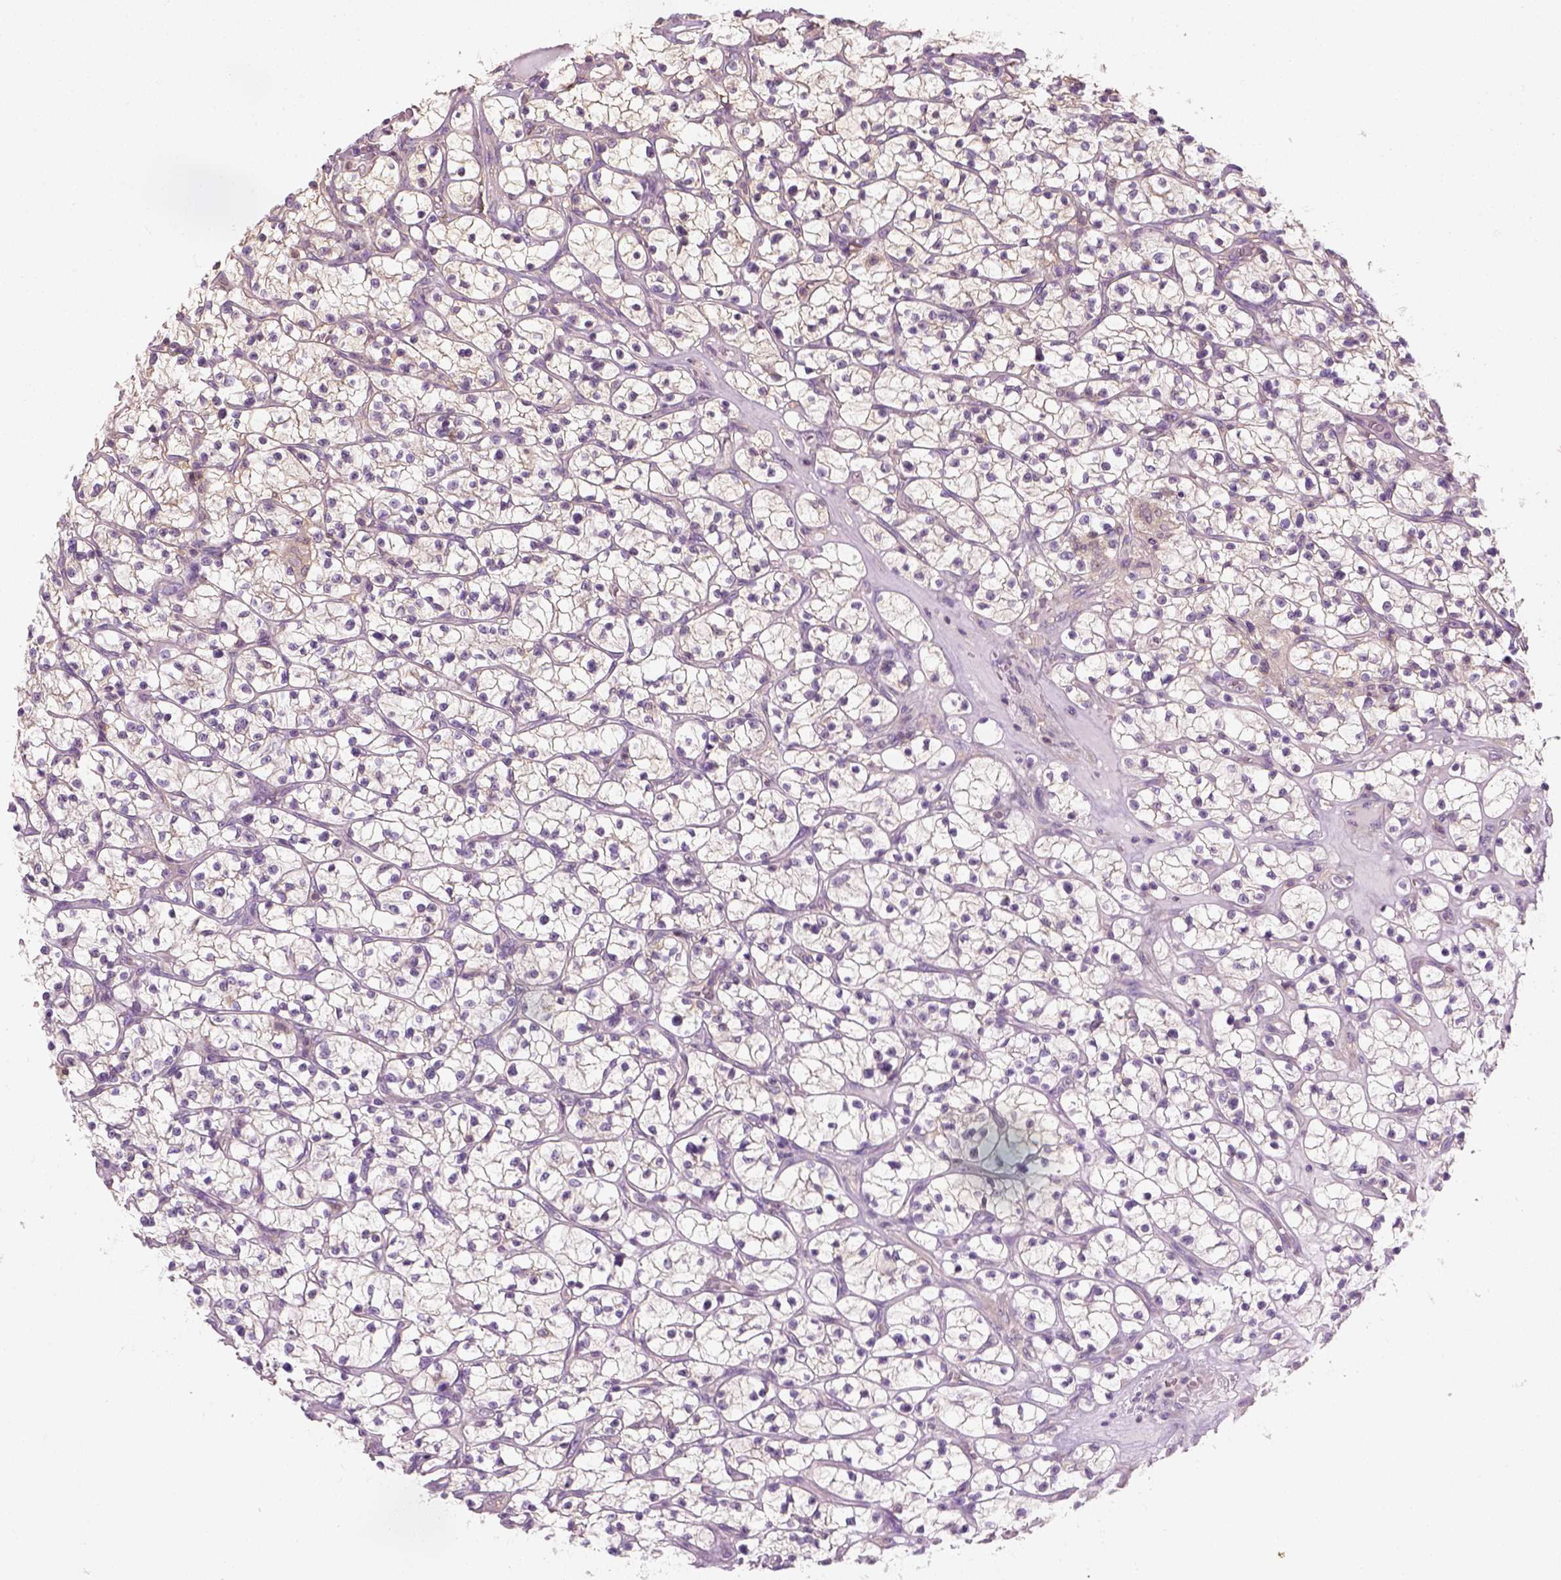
{"staining": {"intensity": "weak", "quantity": ">75%", "location": "cytoplasmic/membranous"}, "tissue": "renal cancer", "cell_type": "Tumor cells", "image_type": "cancer", "snomed": [{"axis": "morphology", "description": "Adenocarcinoma, NOS"}, {"axis": "topography", "description": "Kidney"}], "caption": "Brown immunohistochemical staining in human adenocarcinoma (renal) demonstrates weak cytoplasmic/membranous positivity in approximately >75% of tumor cells. (Stains: DAB in brown, nuclei in blue, Microscopy: brightfield microscopy at high magnification).", "gene": "EPHB1", "patient": {"sex": "female", "age": 64}}